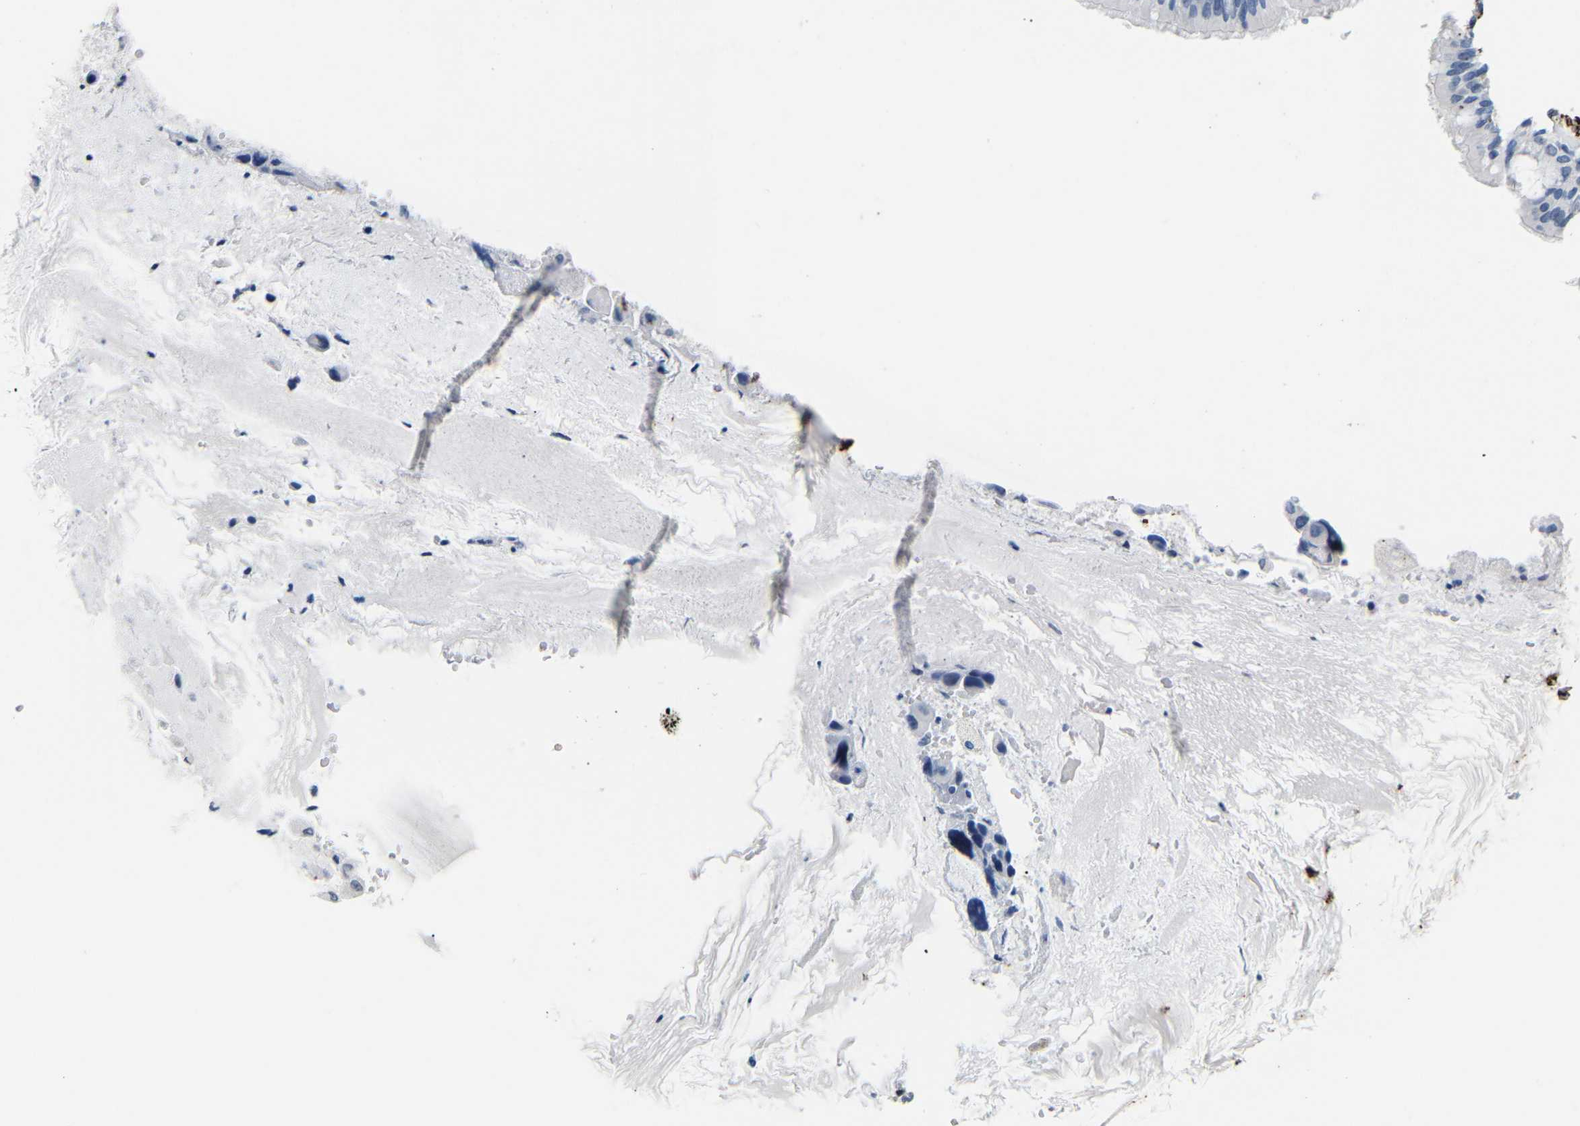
{"staining": {"intensity": "negative", "quantity": "none", "location": "none"}, "tissue": "bronchus", "cell_type": "Respiratory epithelial cells", "image_type": "normal", "snomed": [{"axis": "morphology", "description": "Normal tissue, NOS"}, {"axis": "morphology", "description": "Adenocarcinoma, NOS"}, {"axis": "morphology", "description": "Adenocarcinoma, metastatic, NOS"}, {"axis": "topography", "description": "Lymph node"}, {"axis": "topography", "description": "Bronchus"}, {"axis": "topography", "description": "Lung"}], "caption": "This histopathology image is of normal bronchus stained with immunohistochemistry to label a protein in brown with the nuclei are counter-stained blue. There is no staining in respiratory epithelial cells.", "gene": "ACTA2", "patient": {"sex": "female", "age": 54}}